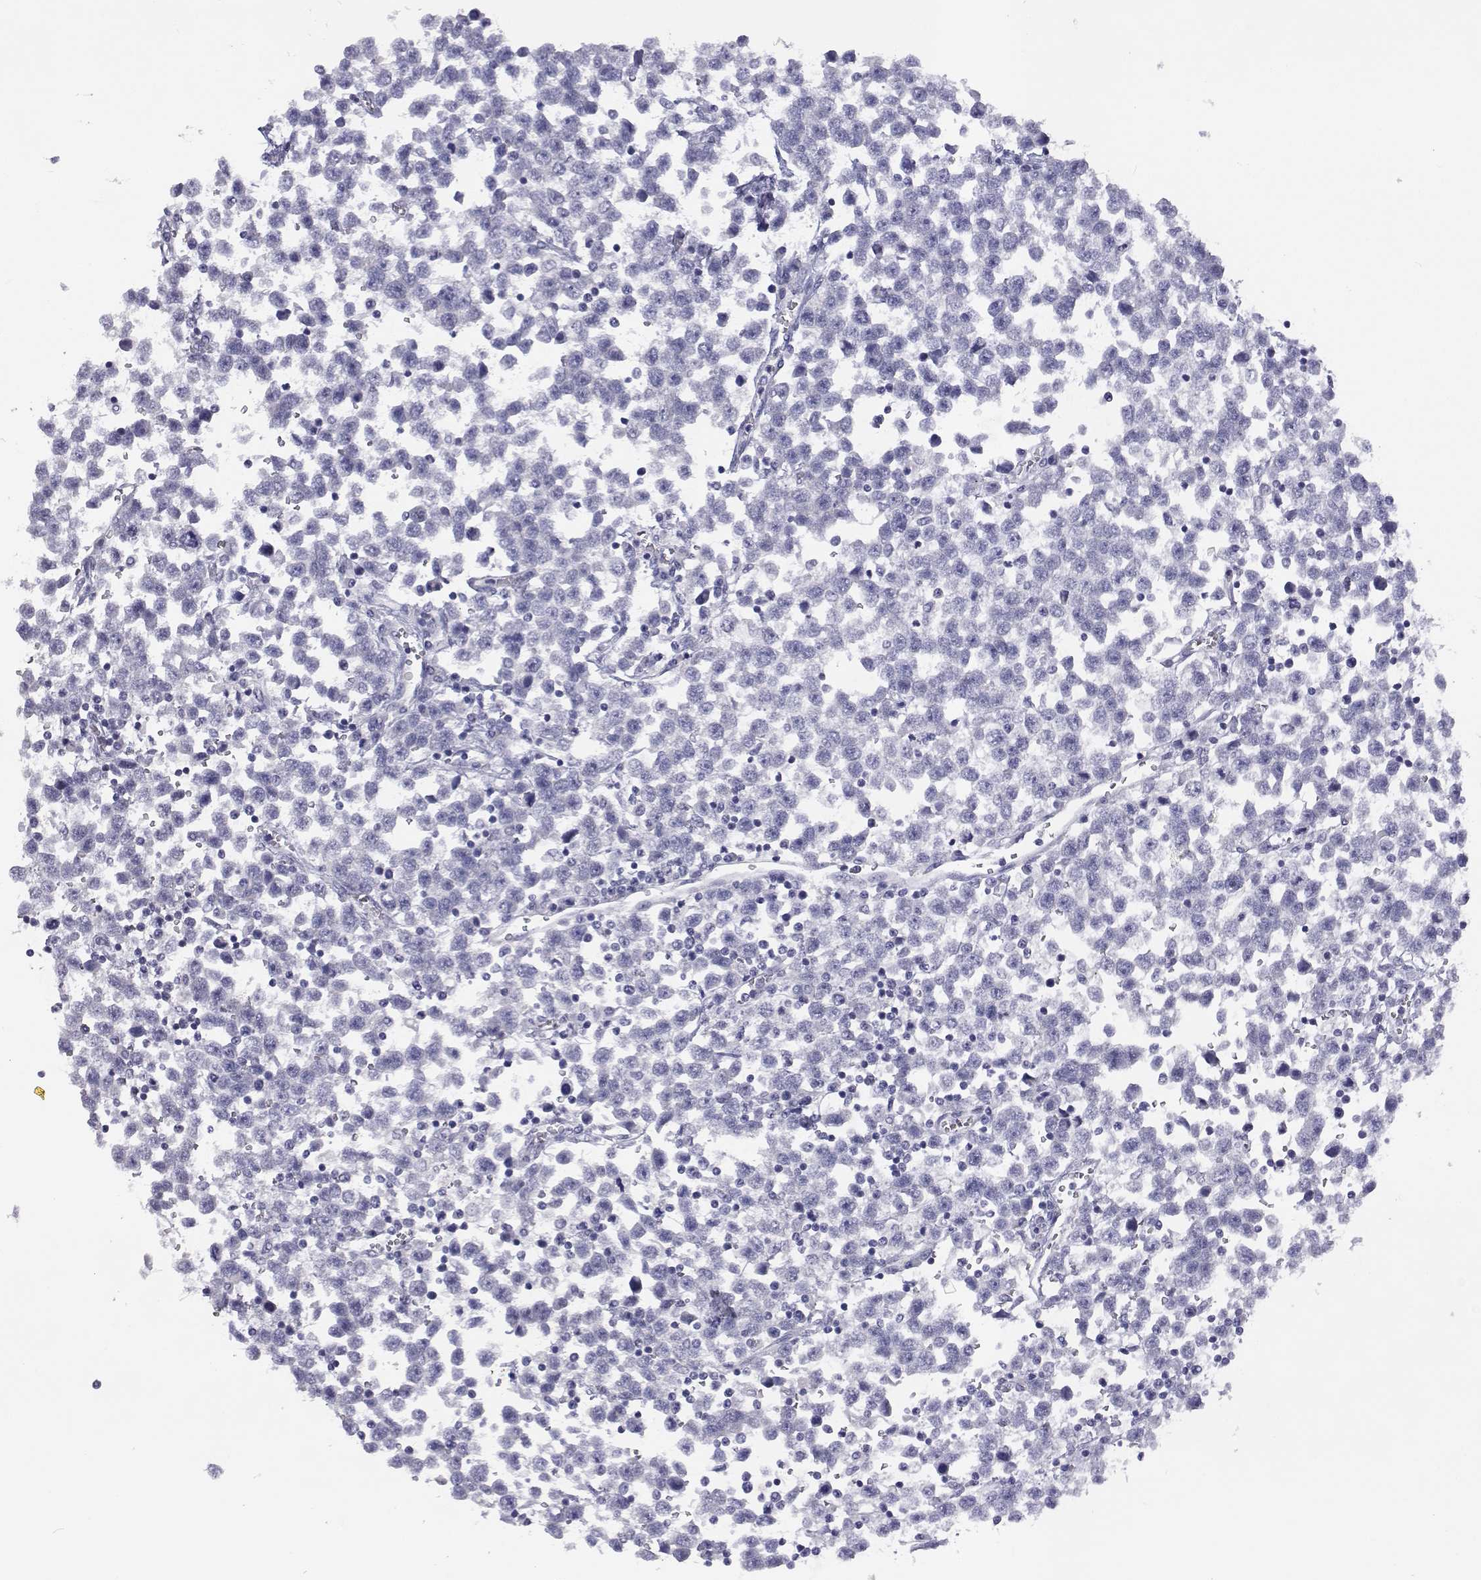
{"staining": {"intensity": "negative", "quantity": "none", "location": "none"}, "tissue": "testis cancer", "cell_type": "Tumor cells", "image_type": "cancer", "snomed": [{"axis": "morphology", "description": "Seminoma, NOS"}, {"axis": "topography", "description": "Testis"}], "caption": "A micrograph of seminoma (testis) stained for a protein reveals no brown staining in tumor cells.", "gene": "ANKRD65", "patient": {"sex": "male", "age": 34}}